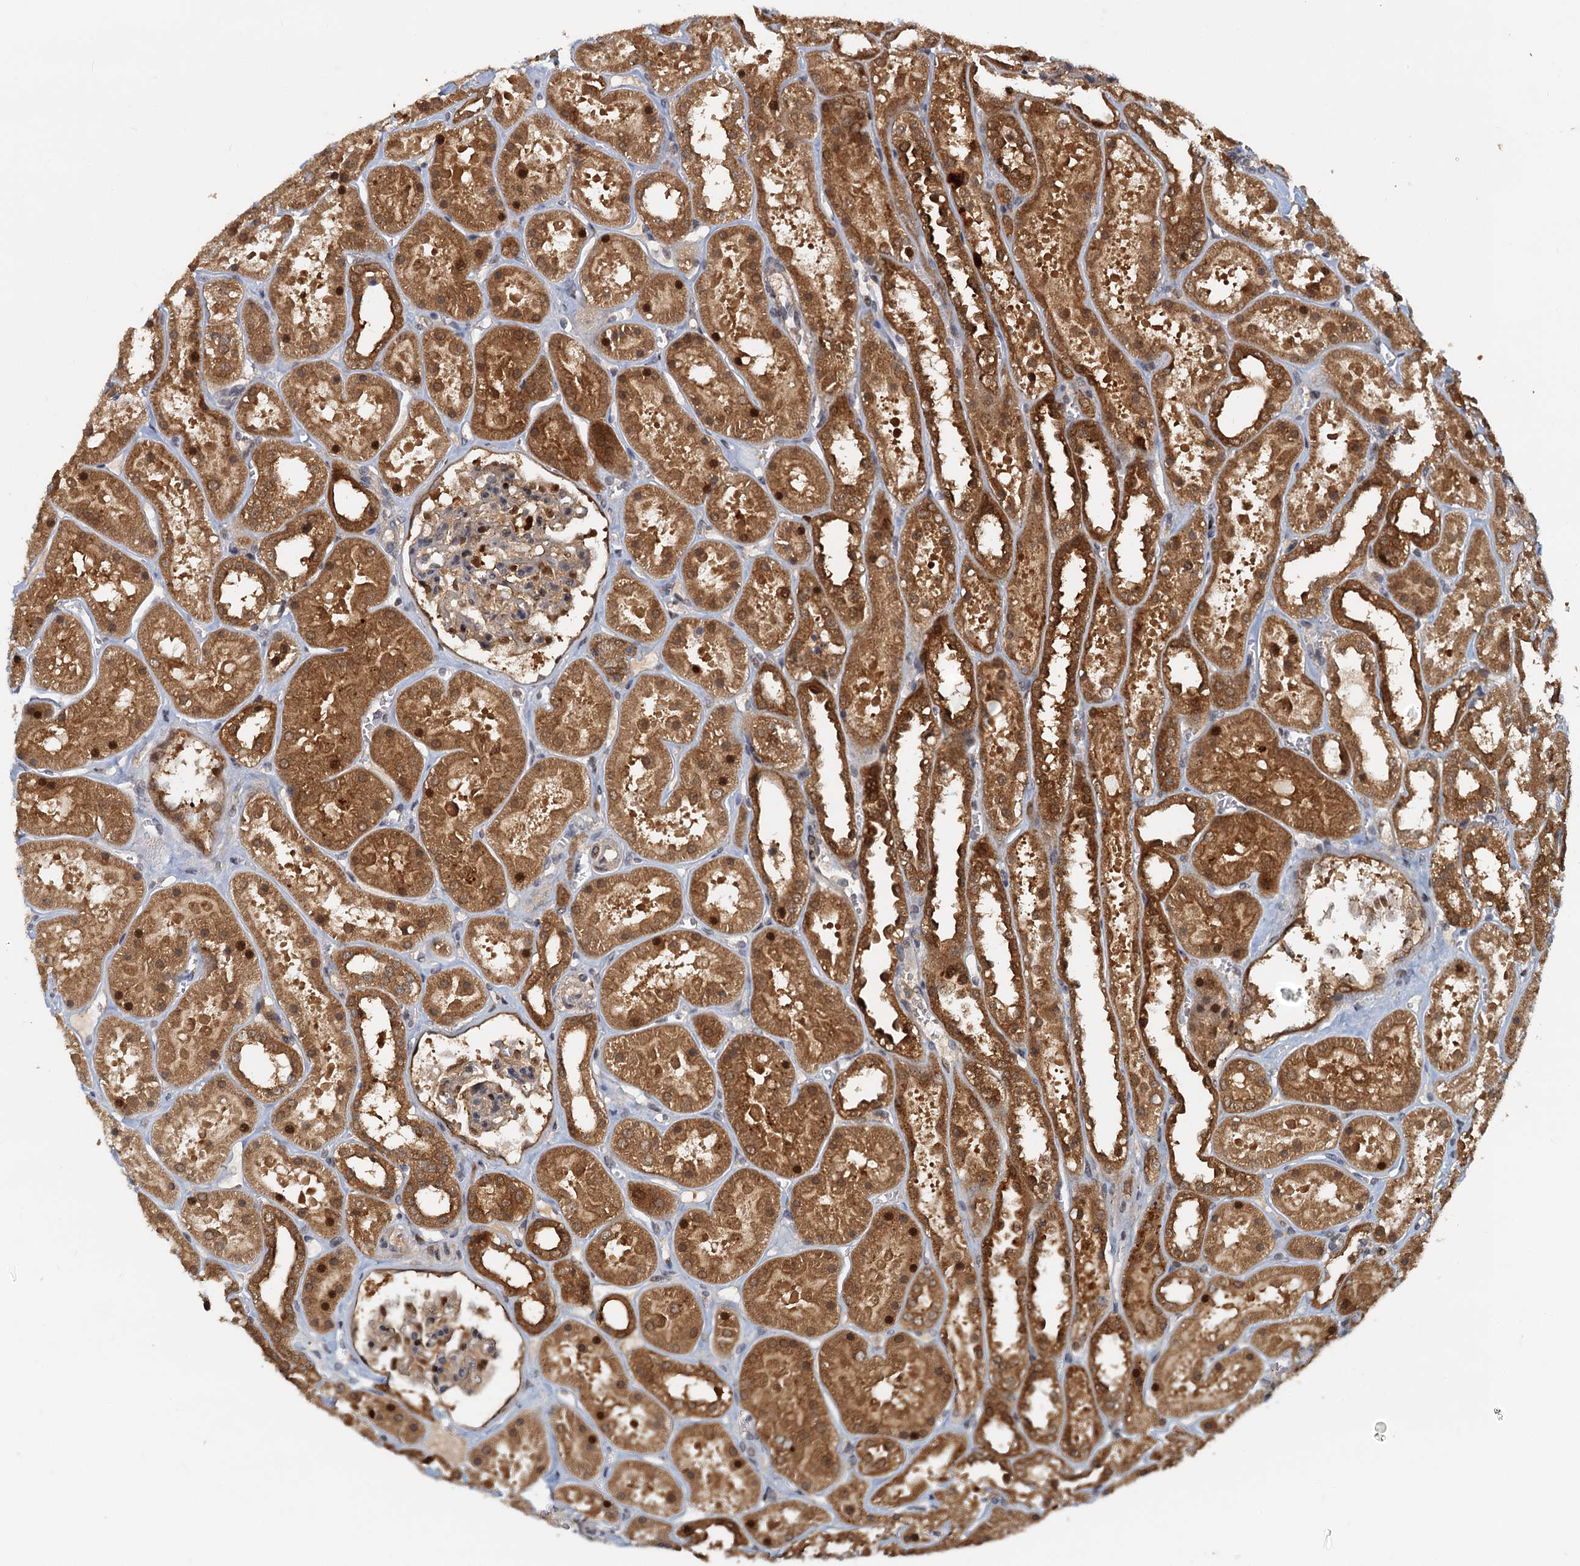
{"staining": {"intensity": "strong", "quantity": "<25%", "location": "cytoplasmic/membranous"}, "tissue": "kidney", "cell_type": "Cells in glomeruli", "image_type": "normal", "snomed": [{"axis": "morphology", "description": "Normal tissue, NOS"}, {"axis": "topography", "description": "Kidney"}], "caption": "Immunohistochemical staining of benign human kidney demonstrates strong cytoplasmic/membranous protein expression in about <25% of cells in glomeruli.", "gene": "TOLLIP", "patient": {"sex": "female", "age": 41}}